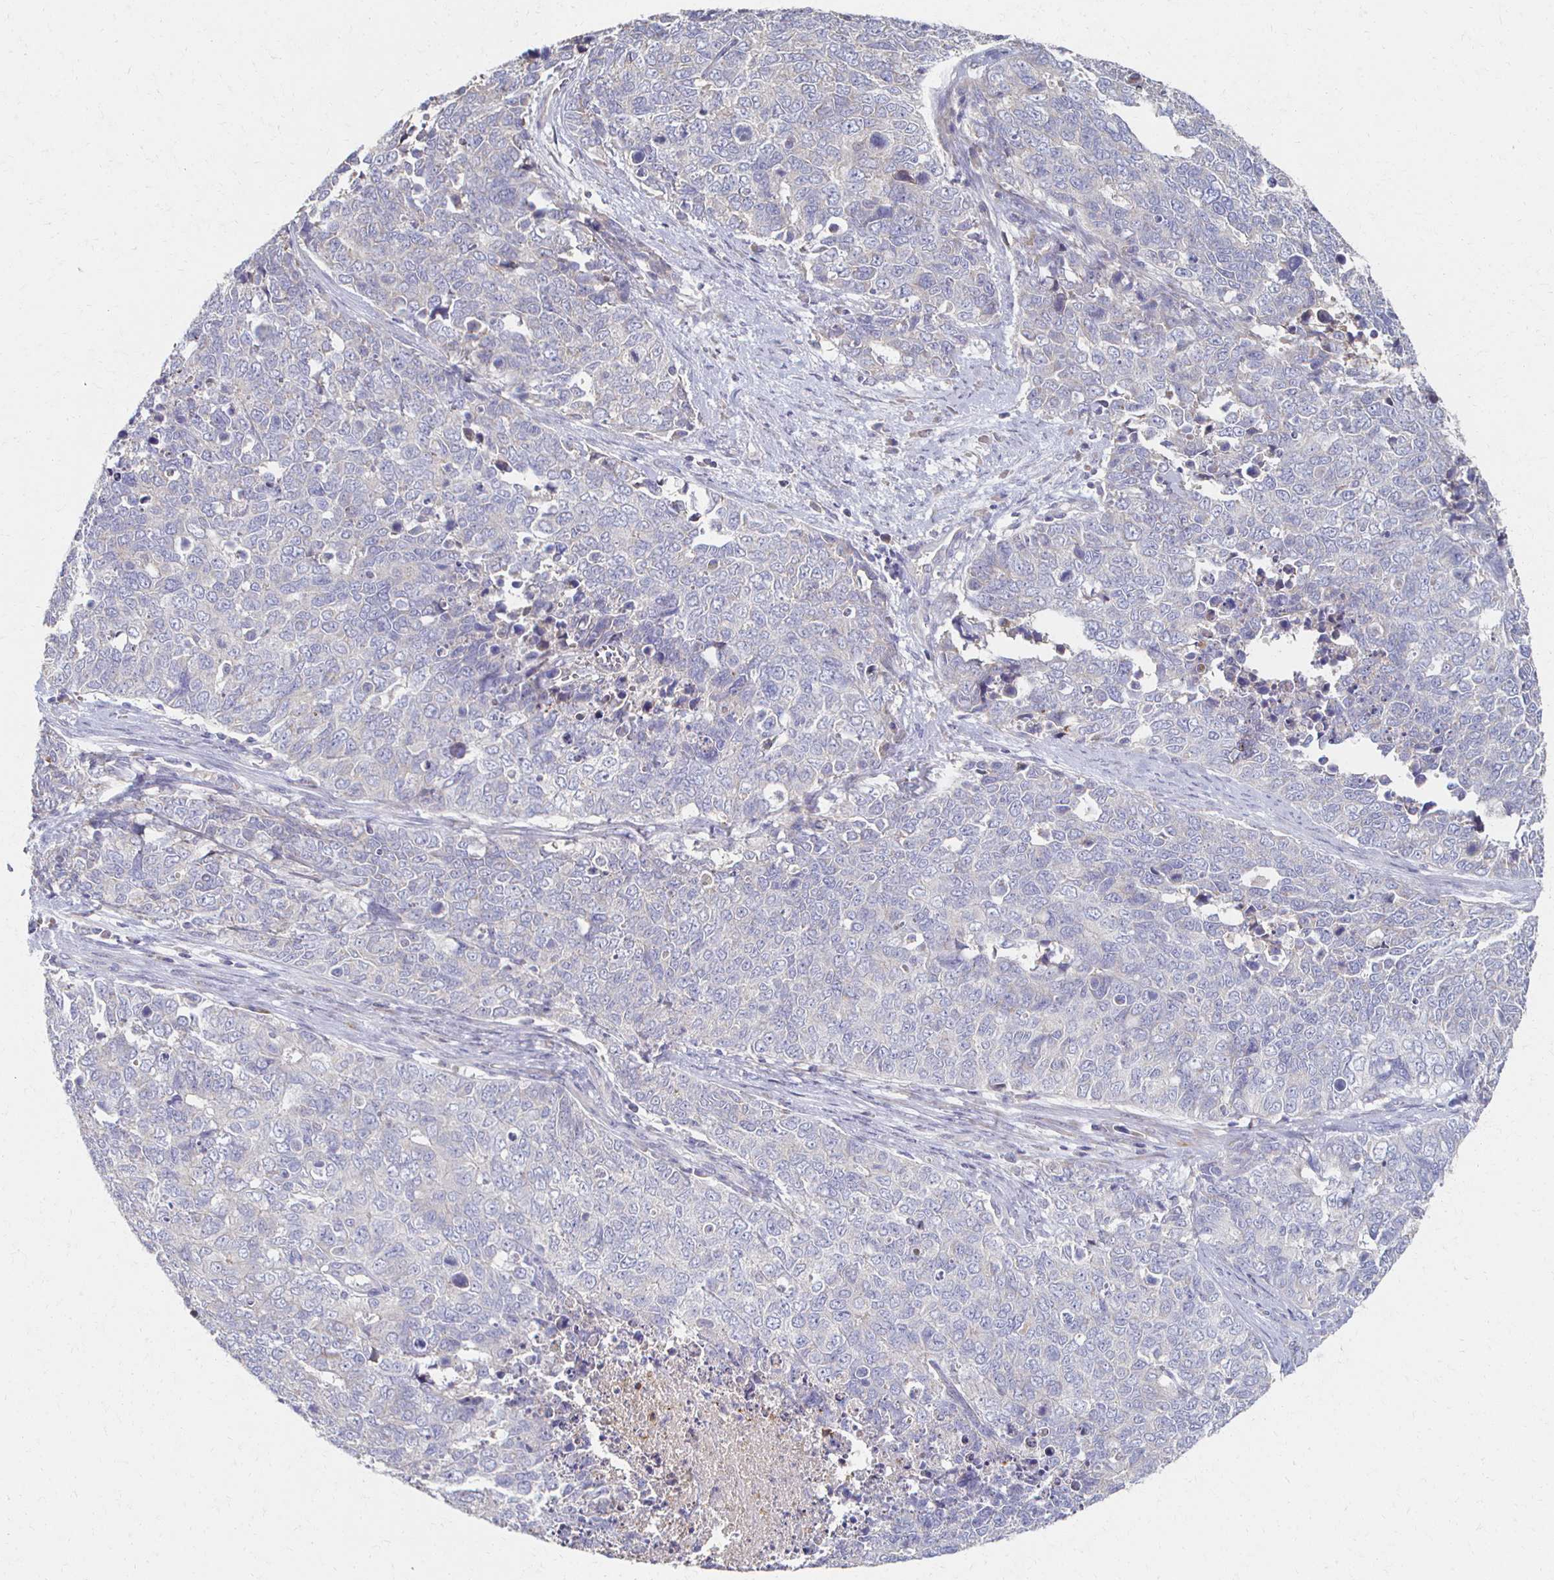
{"staining": {"intensity": "negative", "quantity": "none", "location": "none"}, "tissue": "cervical cancer", "cell_type": "Tumor cells", "image_type": "cancer", "snomed": [{"axis": "morphology", "description": "Adenocarcinoma, NOS"}, {"axis": "topography", "description": "Cervix"}], "caption": "This is a photomicrograph of immunohistochemistry (IHC) staining of cervical cancer, which shows no positivity in tumor cells. (DAB immunohistochemistry (IHC), high magnification).", "gene": "CX3CR1", "patient": {"sex": "female", "age": 63}}